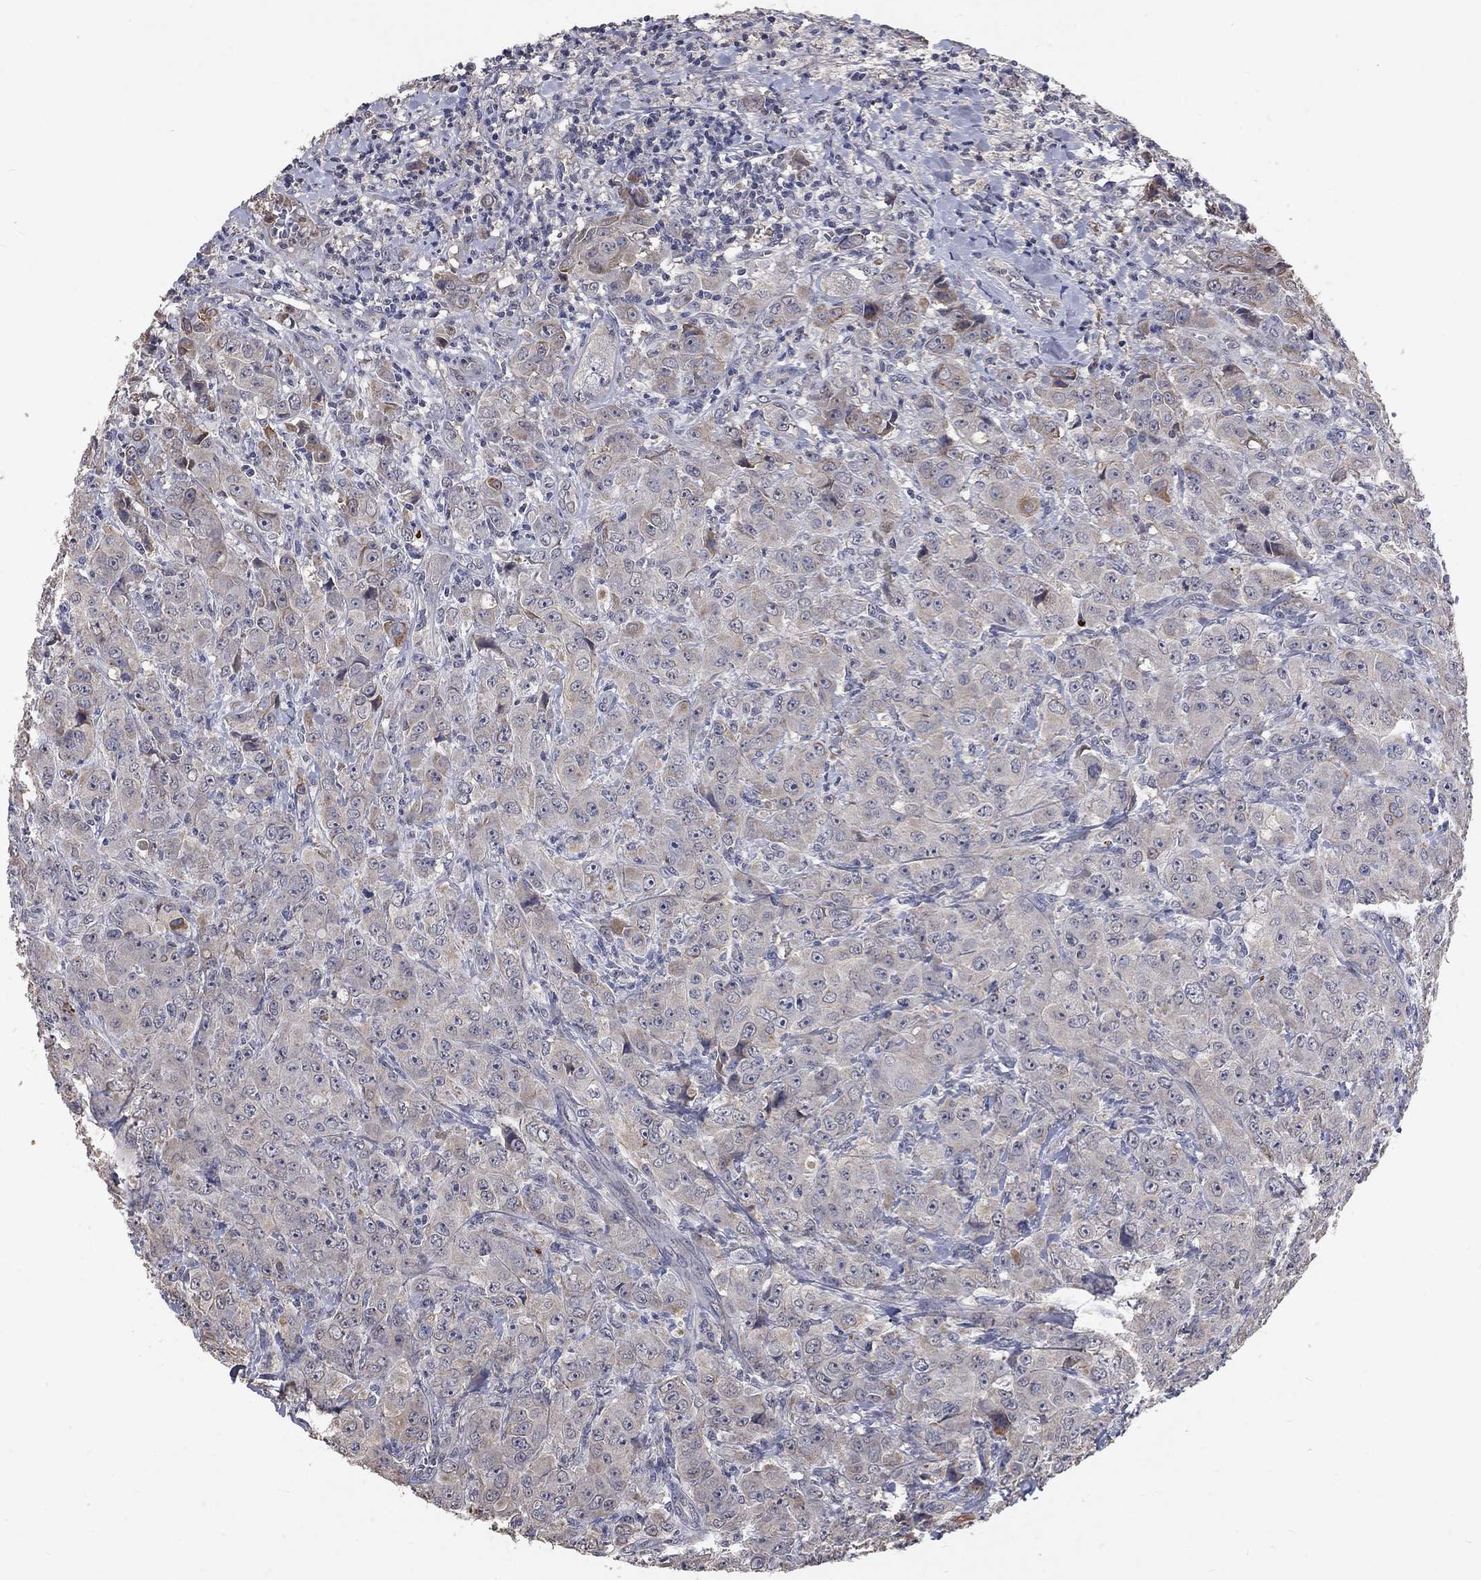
{"staining": {"intensity": "moderate", "quantity": "<25%", "location": "cytoplasmic/membranous"}, "tissue": "breast cancer", "cell_type": "Tumor cells", "image_type": "cancer", "snomed": [{"axis": "morphology", "description": "Duct carcinoma"}, {"axis": "topography", "description": "Breast"}], "caption": "IHC (DAB) staining of human infiltrating ductal carcinoma (breast) demonstrates moderate cytoplasmic/membranous protein positivity in about <25% of tumor cells. (DAB (3,3'-diaminobenzidine) IHC with brightfield microscopy, high magnification).", "gene": "CHST5", "patient": {"sex": "female", "age": 43}}